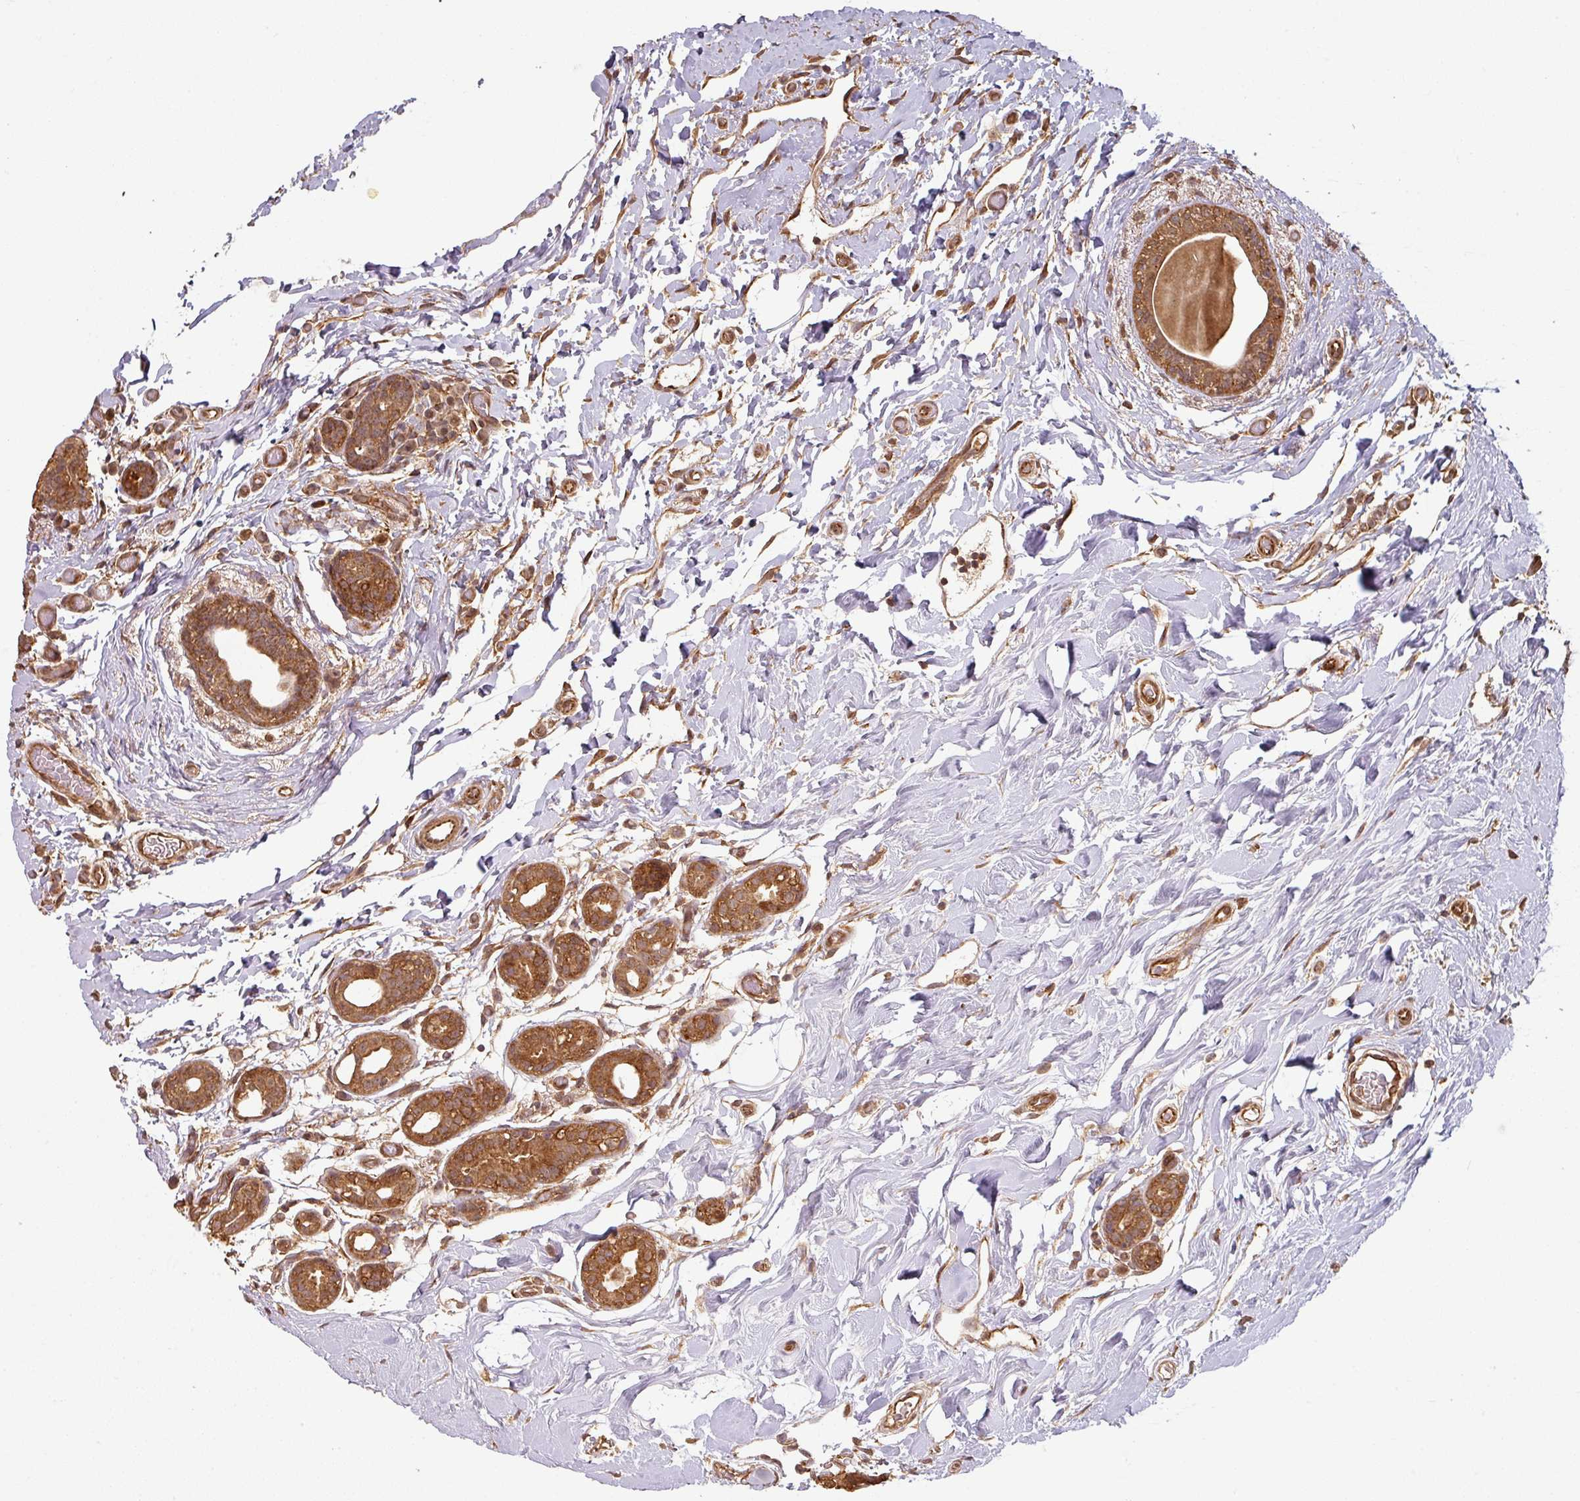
{"staining": {"intensity": "moderate", "quantity": ">75%", "location": "cytoplasmic/membranous"}, "tissue": "breast cancer", "cell_type": "Tumor cells", "image_type": "cancer", "snomed": [{"axis": "morphology", "description": "Normal tissue, NOS"}, {"axis": "morphology", "description": "Duct carcinoma"}, {"axis": "topography", "description": "Breast"}], "caption": "An immunohistochemistry micrograph of tumor tissue is shown. Protein staining in brown shows moderate cytoplasmic/membranous positivity in breast cancer (intraductal carcinoma) within tumor cells. (DAB (3,3'-diaminobenzidine) IHC with brightfield microscopy, high magnification).", "gene": "ZNF322", "patient": {"sex": "female", "age": 62}}